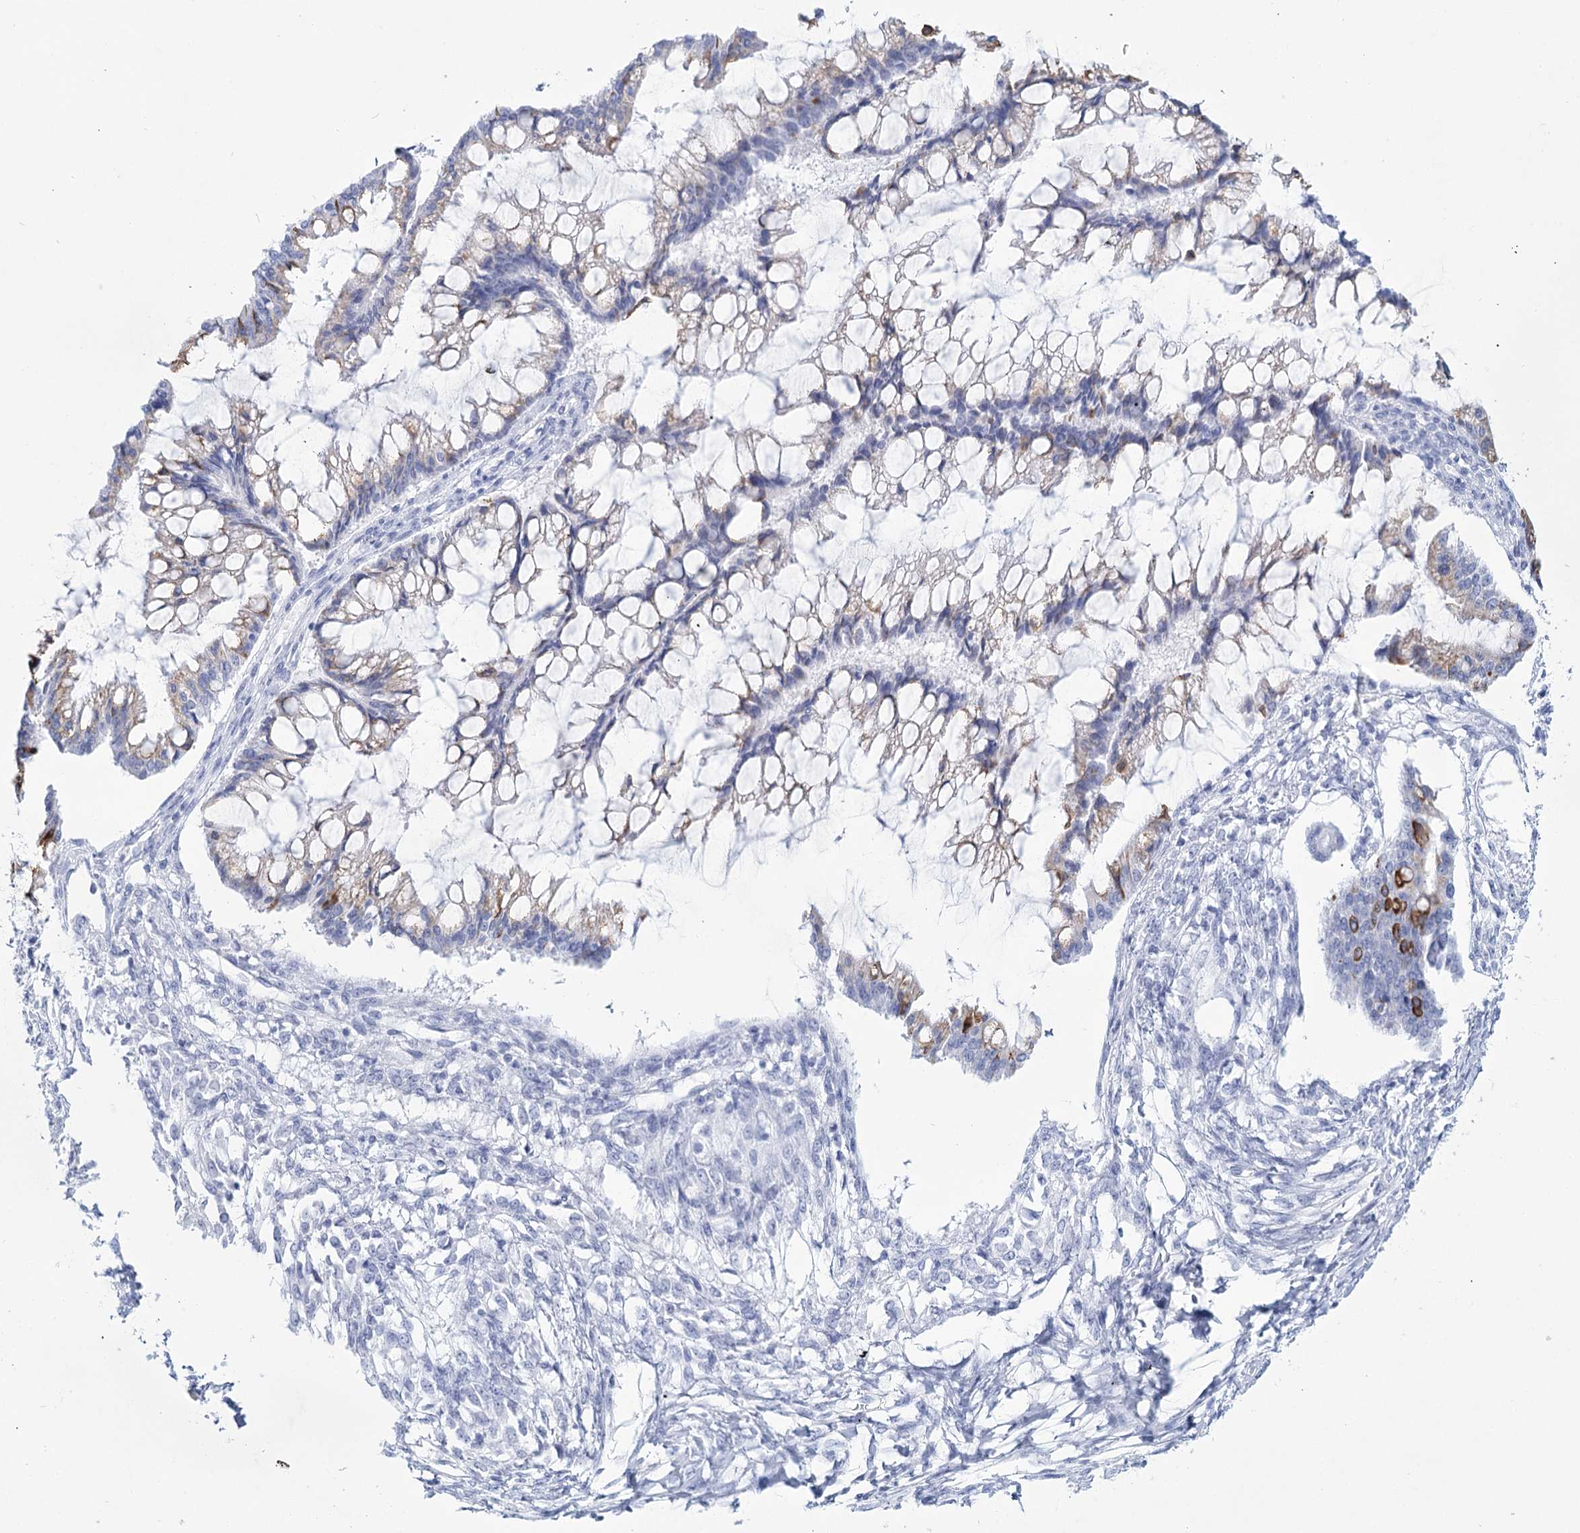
{"staining": {"intensity": "moderate", "quantity": "<25%", "location": "cytoplasmic/membranous"}, "tissue": "ovarian cancer", "cell_type": "Tumor cells", "image_type": "cancer", "snomed": [{"axis": "morphology", "description": "Cystadenocarcinoma, mucinous, NOS"}, {"axis": "topography", "description": "Ovary"}], "caption": "A photomicrograph showing moderate cytoplasmic/membranous expression in approximately <25% of tumor cells in ovarian cancer, as visualized by brown immunohistochemical staining.", "gene": "RNF186", "patient": {"sex": "female", "age": 73}}